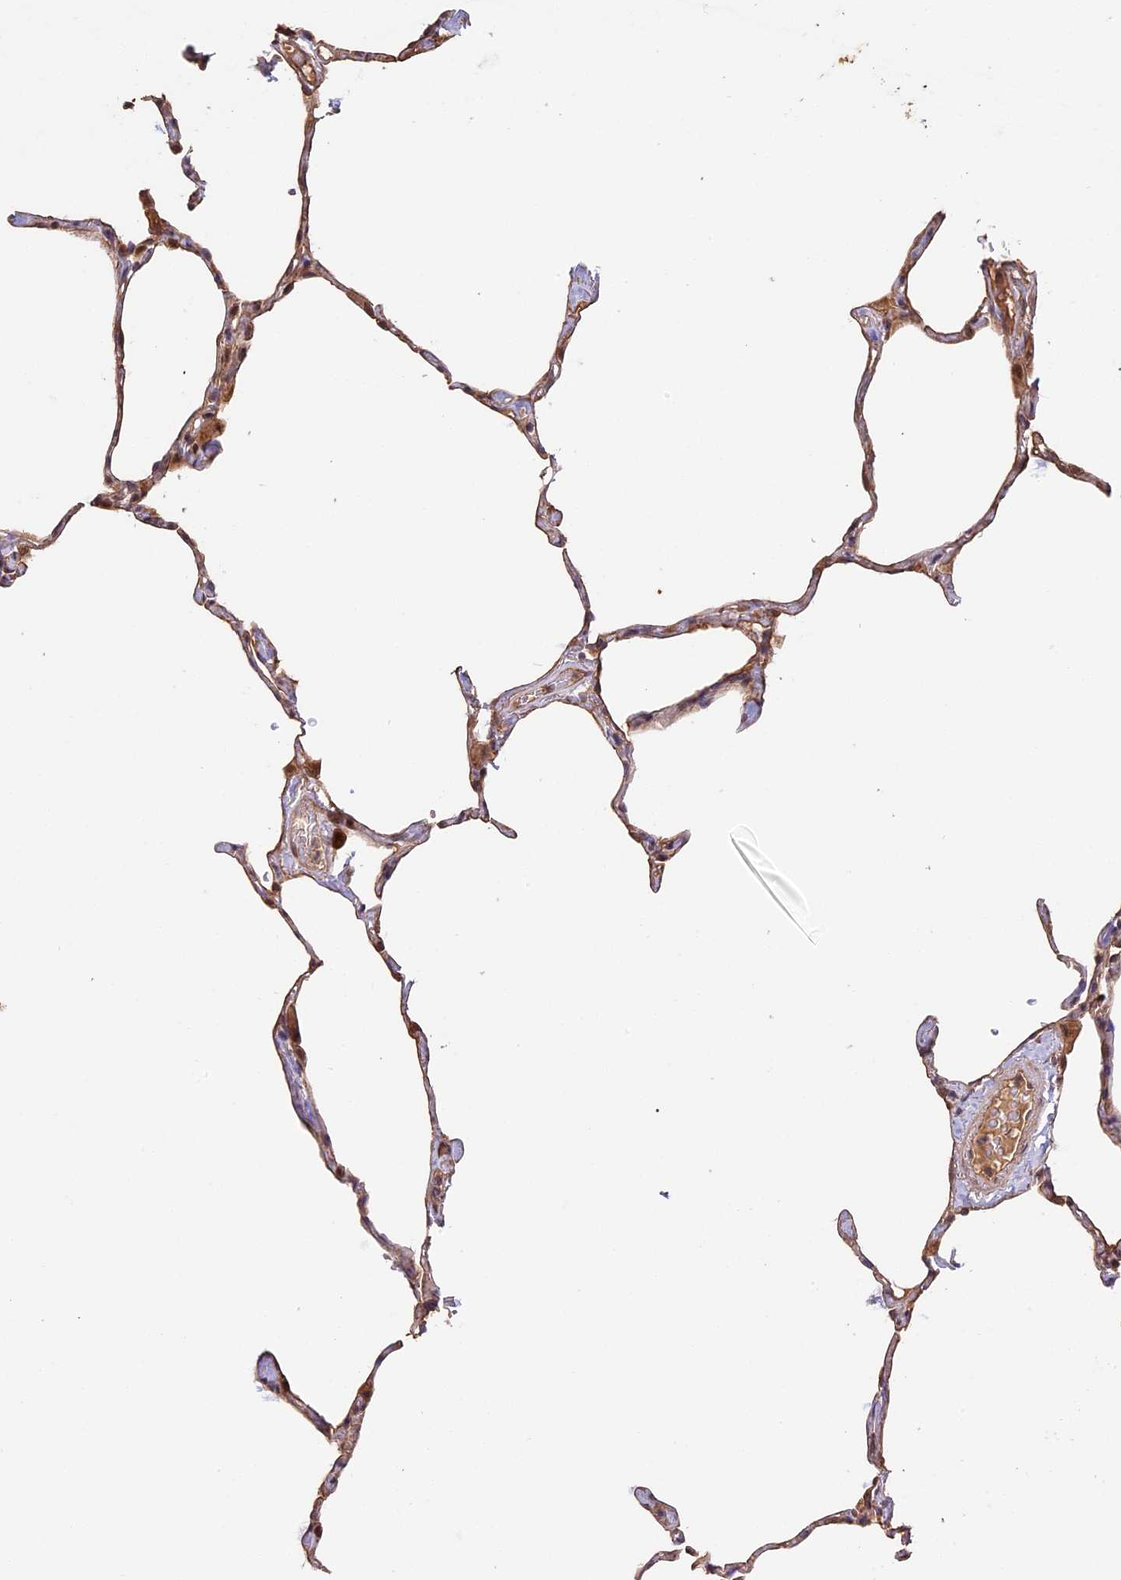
{"staining": {"intensity": "weak", "quantity": ">75%", "location": "cytoplasmic/membranous"}, "tissue": "lung", "cell_type": "Alveolar cells", "image_type": "normal", "snomed": [{"axis": "morphology", "description": "Normal tissue, NOS"}, {"axis": "topography", "description": "Lung"}], "caption": "This image exhibits IHC staining of benign lung, with low weak cytoplasmic/membranous staining in about >75% of alveolar cells.", "gene": "PPP1R37", "patient": {"sex": "male", "age": 65}}